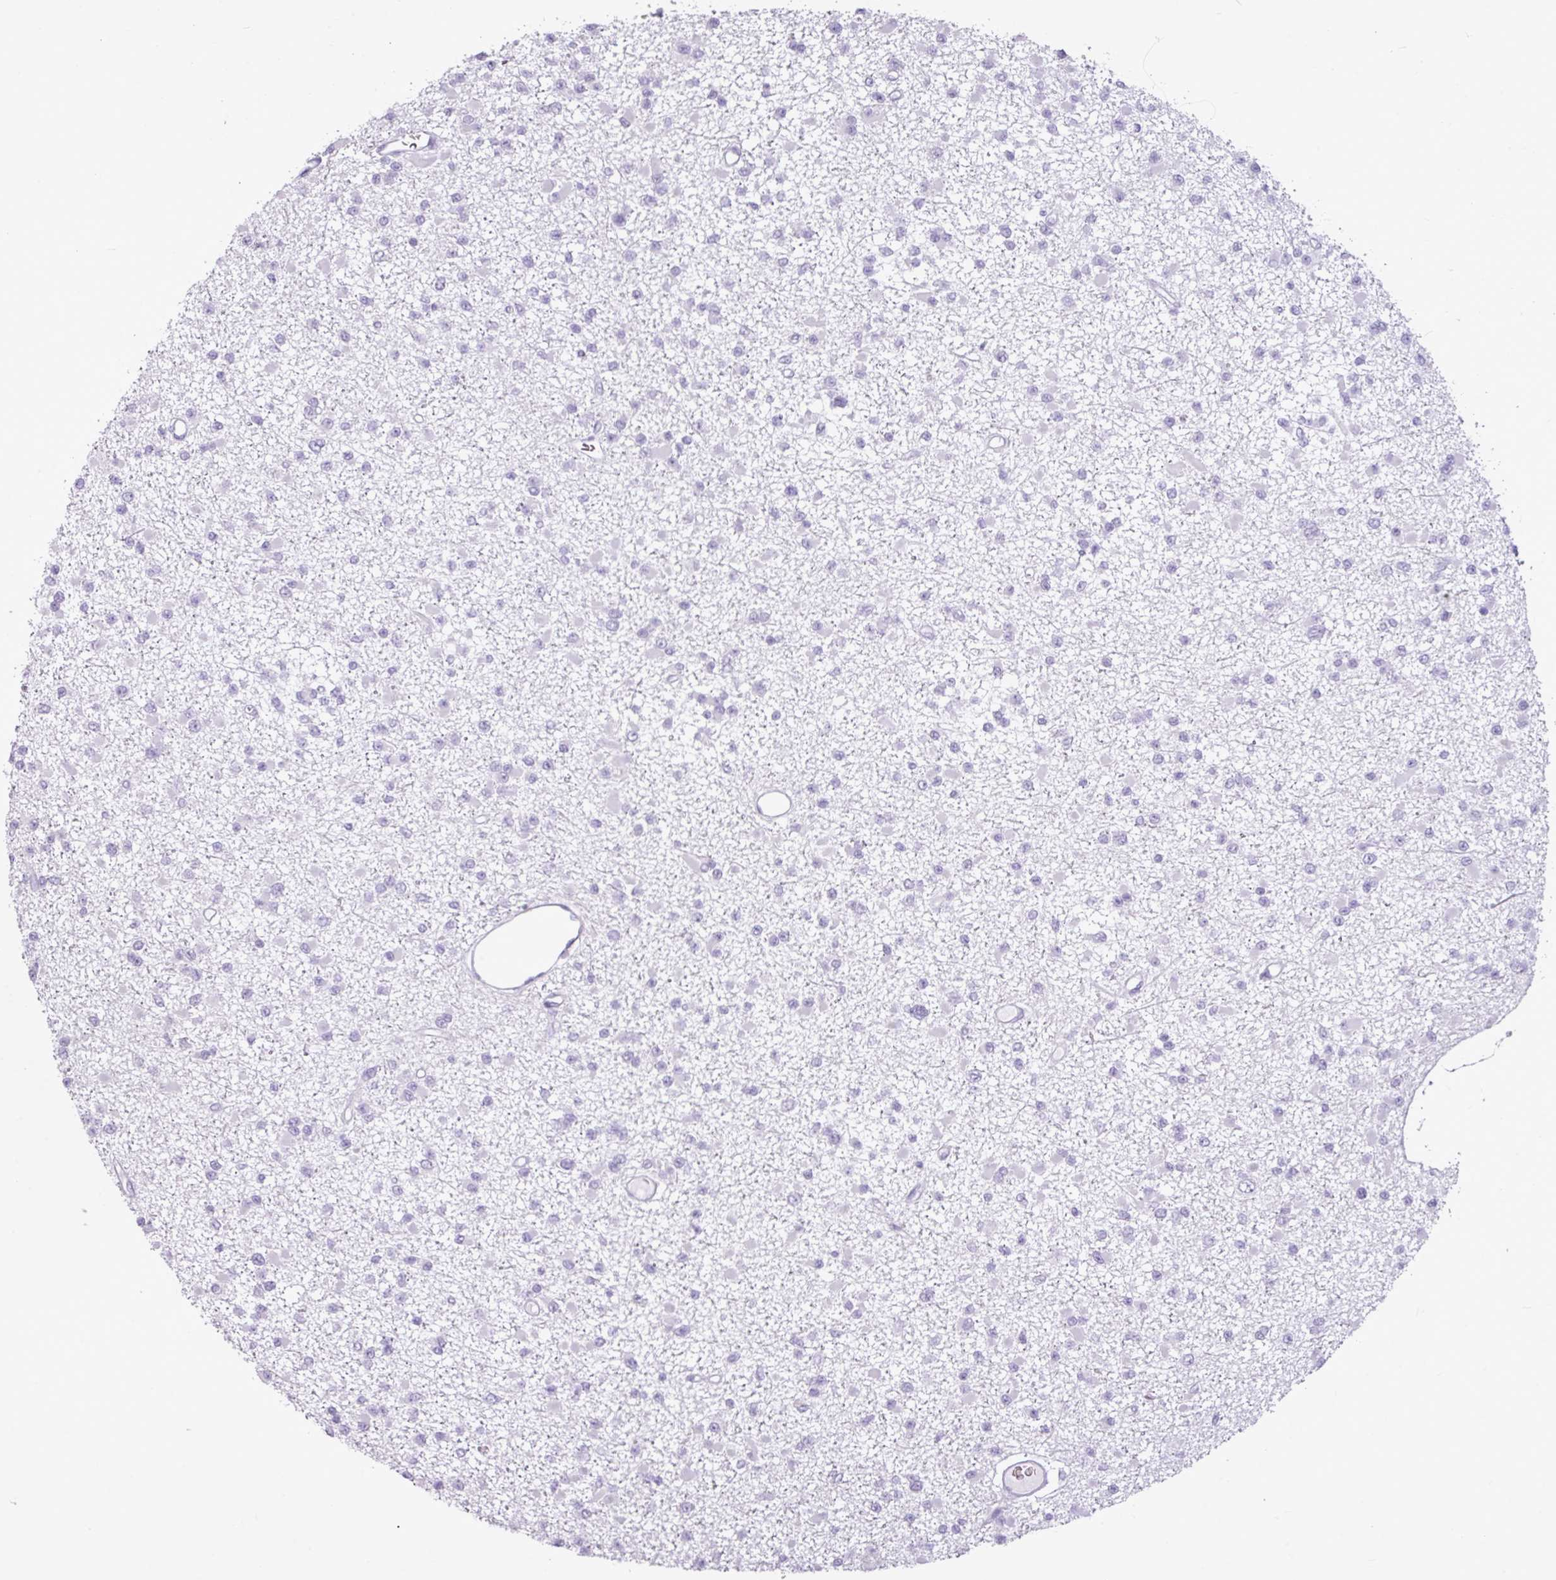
{"staining": {"intensity": "negative", "quantity": "none", "location": "none"}, "tissue": "glioma", "cell_type": "Tumor cells", "image_type": "cancer", "snomed": [{"axis": "morphology", "description": "Glioma, malignant, Low grade"}, {"axis": "topography", "description": "Brain"}], "caption": "IHC photomicrograph of neoplastic tissue: human glioma stained with DAB (3,3'-diaminobenzidine) displays no significant protein expression in tumor cells. The staining is performed using DAB (3,3'-diaminobenzidine) brown chromogen with nuclei counter-stained in using hematoxylin.", "gene": "AMY2A", "patient": {"sex": "female", "age": 22}}